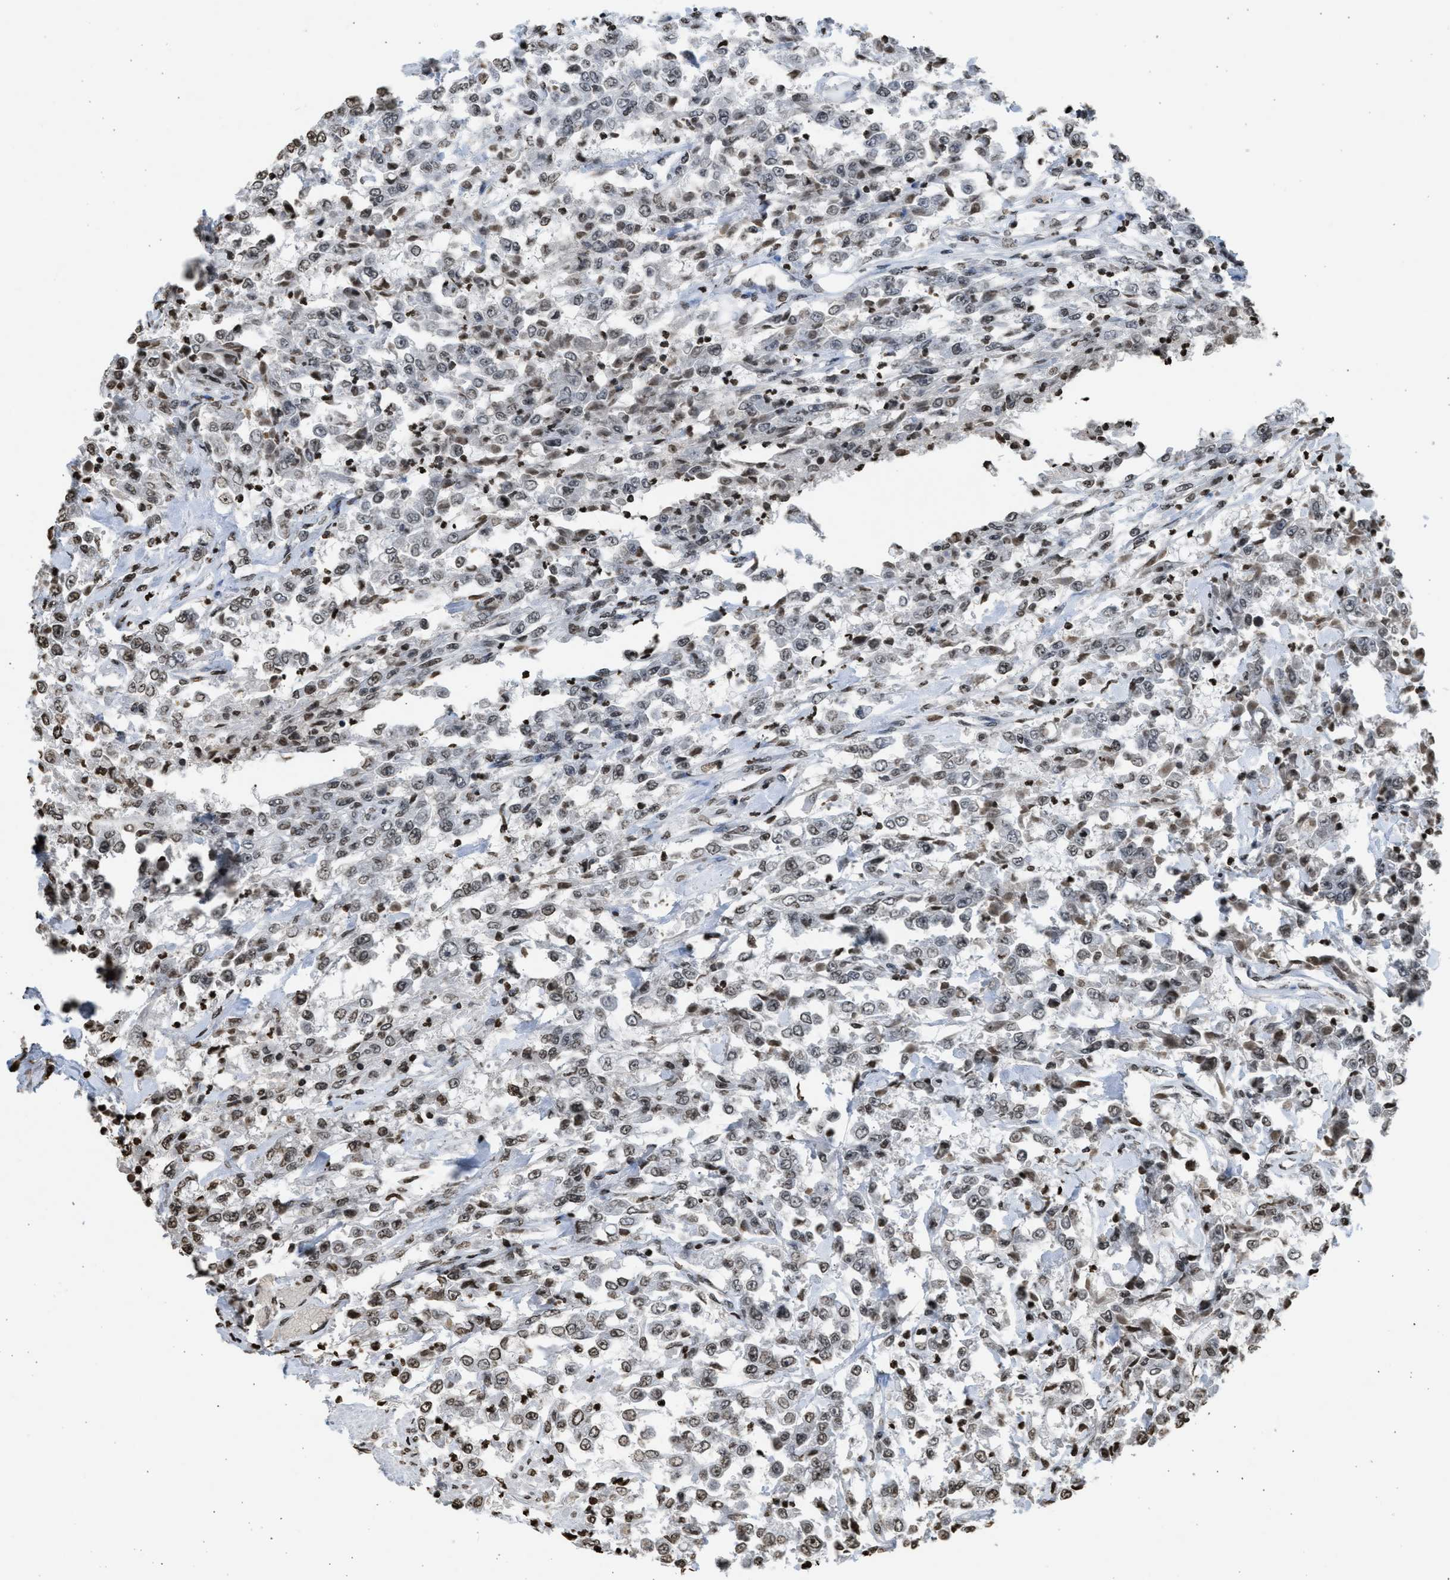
{"staining": {"intensity": "weak", "quantity": ">75%", "location": "nuclear"}, "tissue": "urothelial cancer", "cell_type": "Tumor cells", "image_type": "cancer", "snomed": [{"axis": "morphology", "description": "Urothelial carcinoma, High grade"}, {"axis": "topography", "description": "Urinary bladder"}], "caption": "Urothelial carcinoma (high-grade) stained with a protein marker reveals weak staining in tumor cells.", "gene": "RRAGC", "patient": {"sex": "male", "age": 46}}